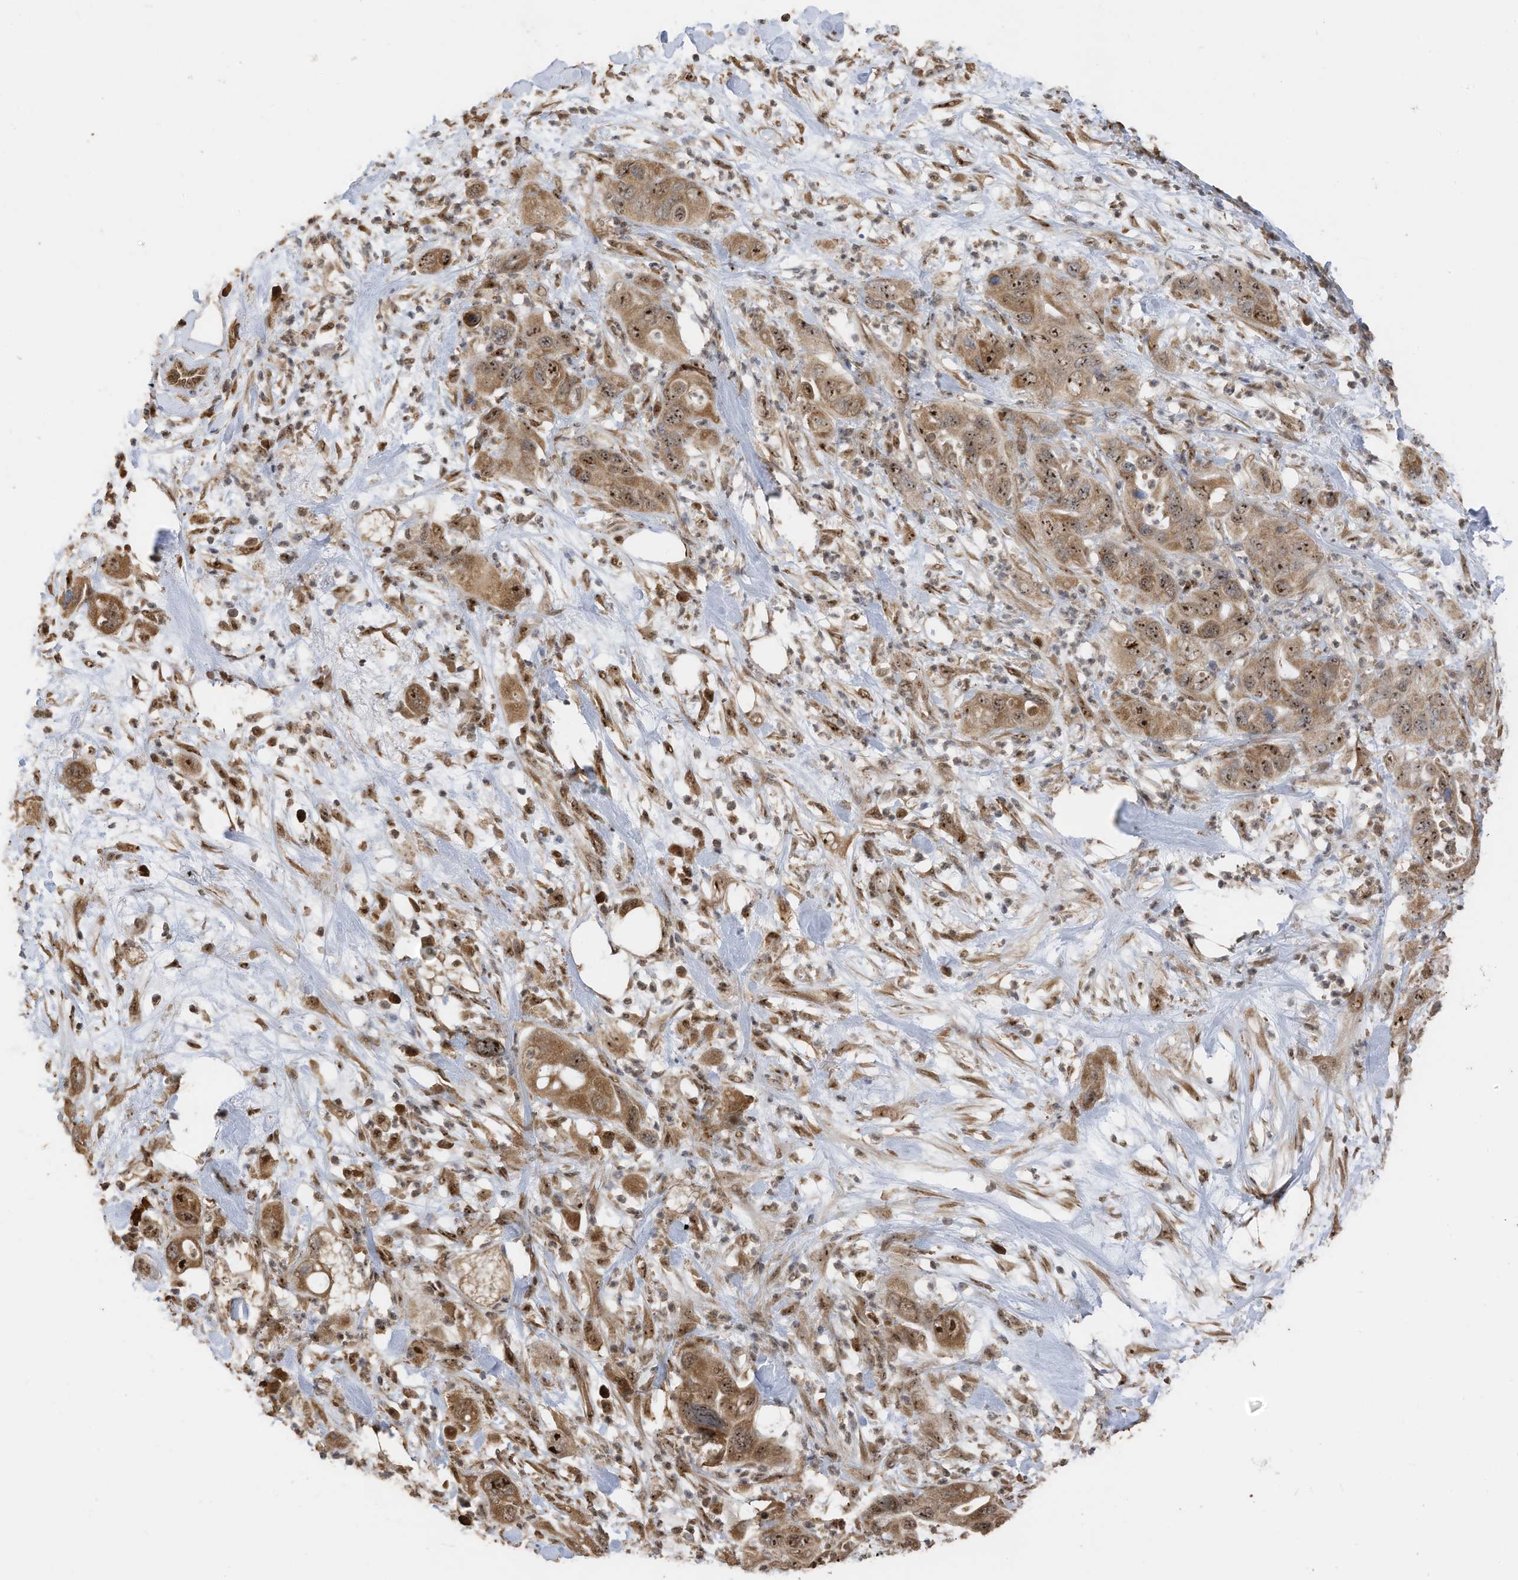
{"staining": {"intensity": "moderate", "quantity": ">75%", "location": "cytoplasmic/membranous,nuclear"}, "tissue": "pancreatic cancer", "cell_type": "Tumor cells", "image_type": "cancer", "snomed": [{"axis": "morphology", "description": "Adenocarcinoma, NOS"}, {"axis": "topography", "description": "Pancreas"}], "caption": "The immunohistochemical stain highlights moderate cytoplasmic/membranous and nuclear positivity in tumor cells of pancreatic adenocarcinoma tissue.", "gene": "ERLEC1", "patient": {"sex": "female", "age": 71}}